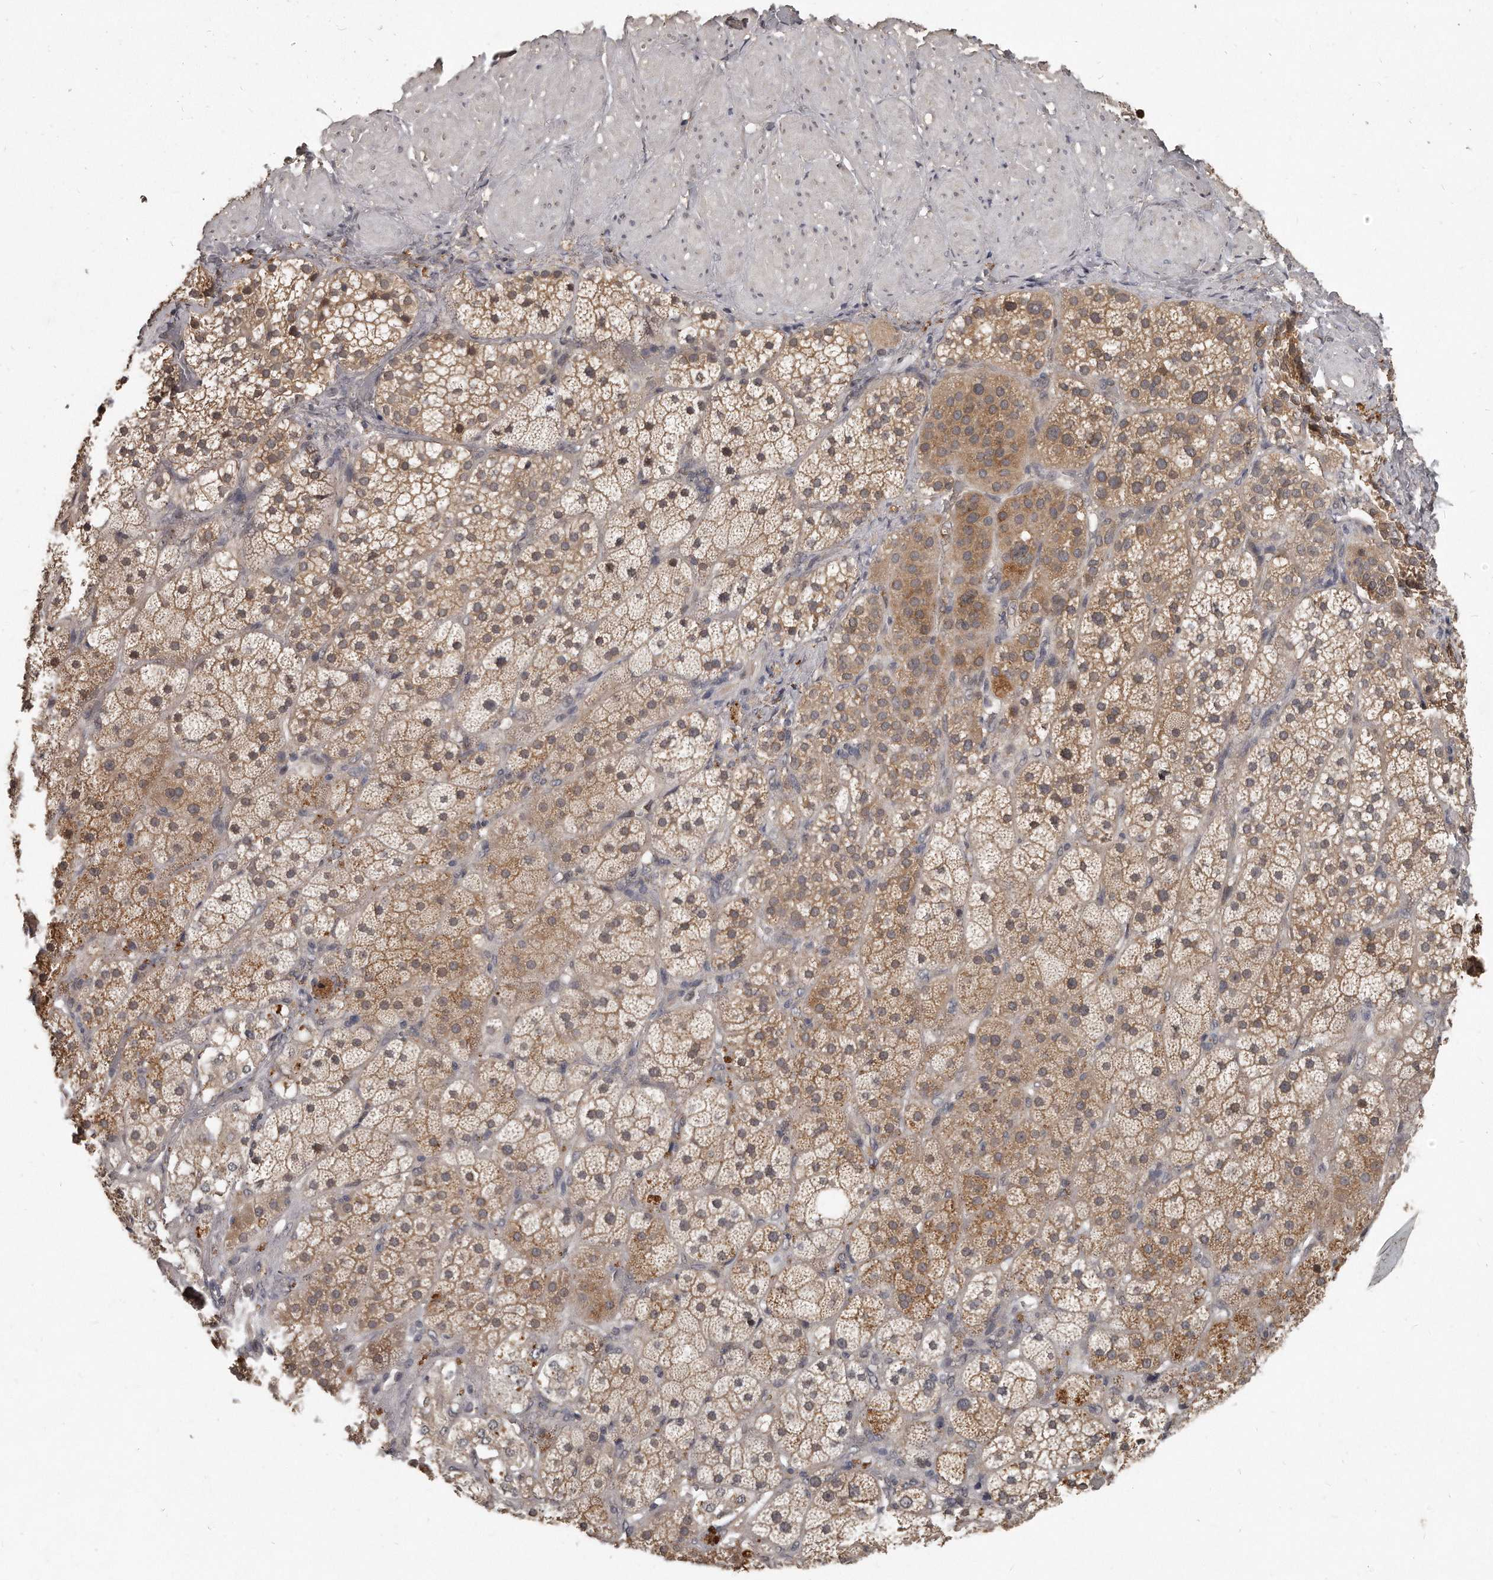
{"staining": {"intensity": "moderate", "quantity": ">75%", "location": "cytoplasmic/membranous,nuclear"}, "tissue": "adrenal gland", "cell_type": "Glandular cells", "image_type": "normal", "snomed": [{"axis": "morphology", "description": "Normal tissue, NOS"}, {"axis": "topography", "description": "Adrenal gland"}], "caption": "Immunohistochemistry (IHC) (DAB (3,3'-diaminobenzidine)) staining of benign human adrenal gland demonstrates moderate cytoplasmic/membranous,nuclear protein positivity in approximately >75% of glandular cells.", "gene": "GRB10", "patient": {"sex": "male", "age": 57}}